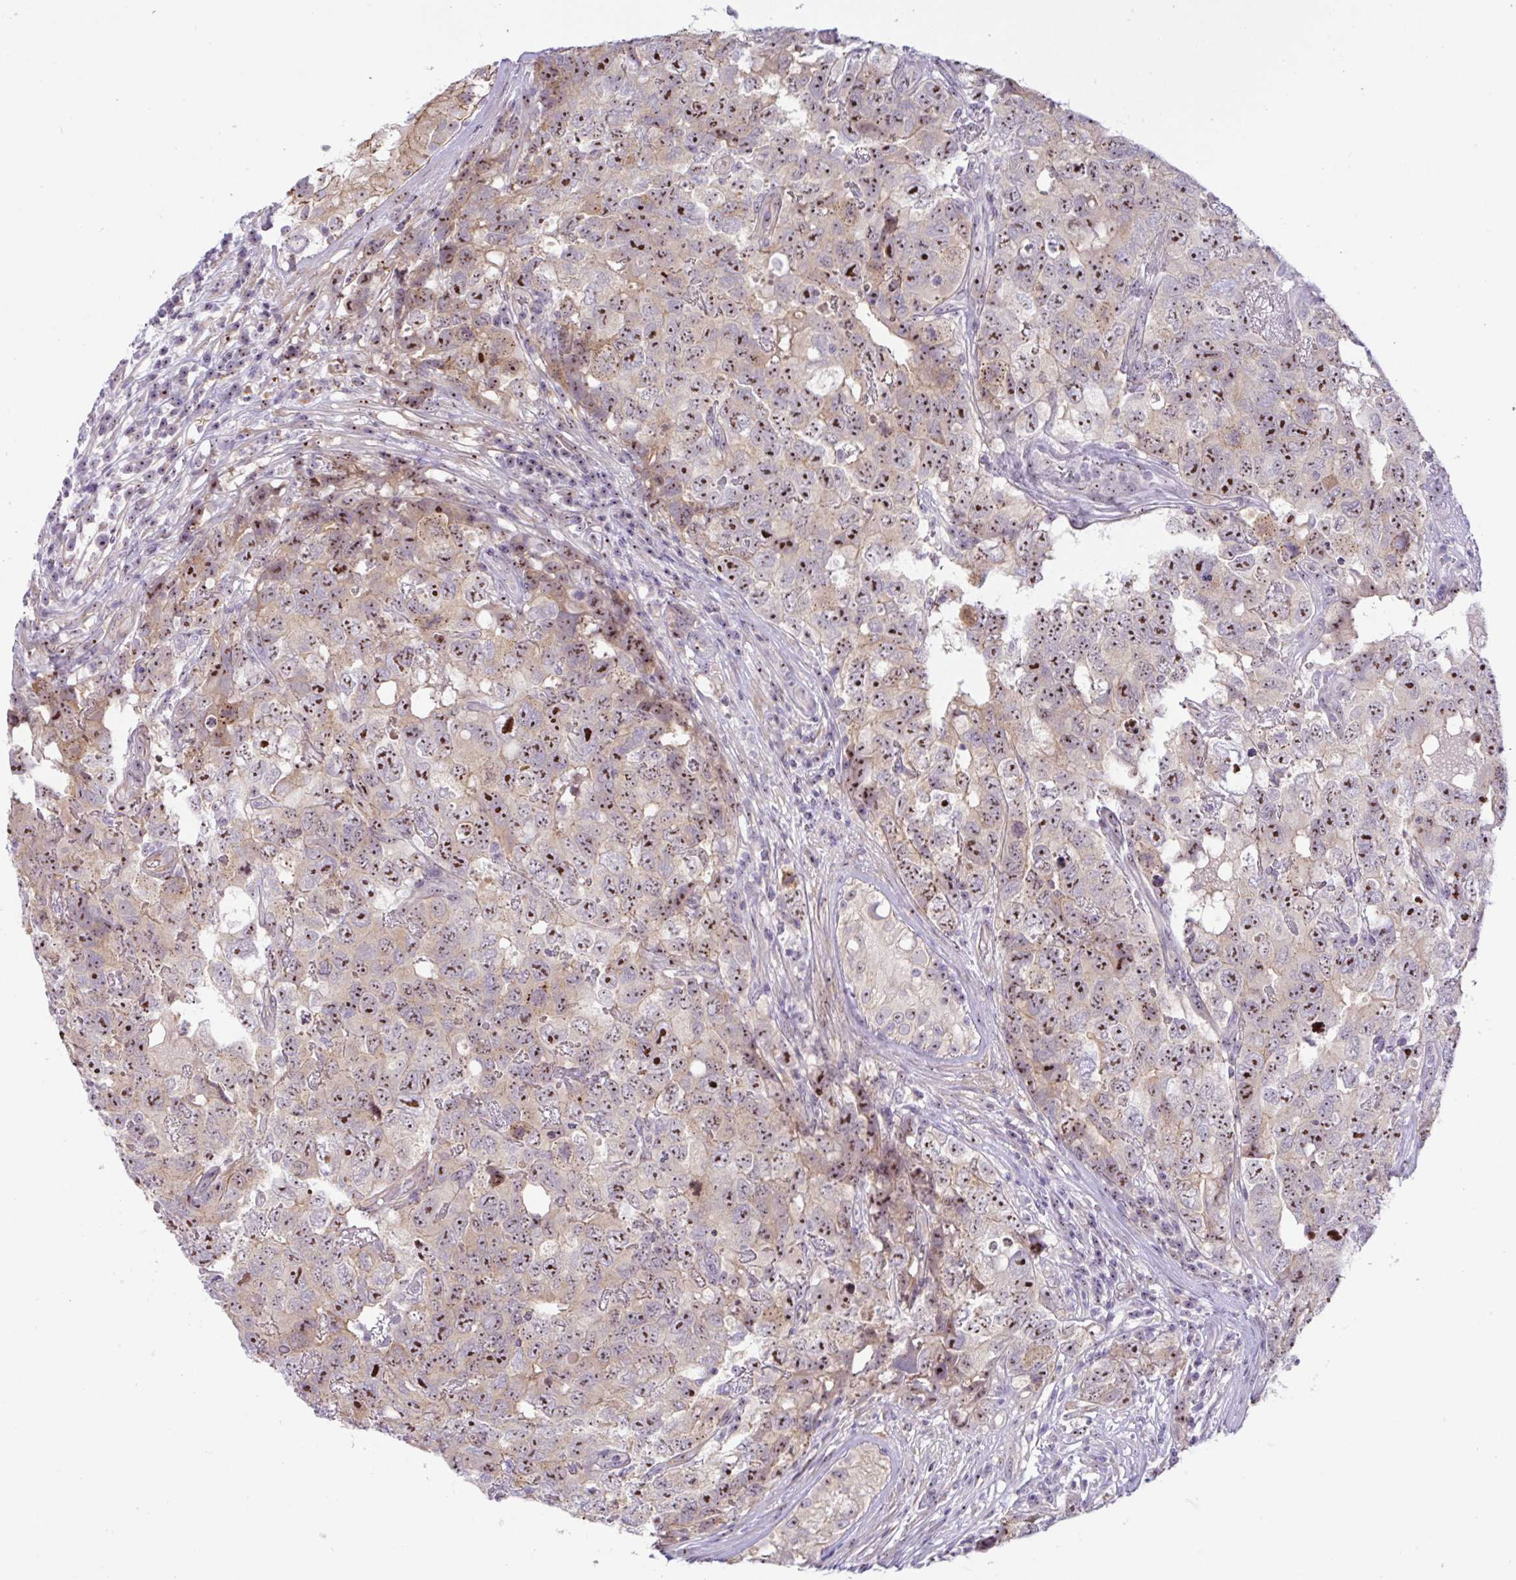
{"staining": {"intensity": "strong", "quantity": "25%-75%", "location": "nuclear"}, "tissue": "testis cancer", "cell_type": "Tumor cells", "image_type": "cancer", "snomed": [{"axis": "morphology", "description": "Carcinoma, Embryonal, NOS"}, {"axis": "topography", "description": "Testis"}], "caption": "Immunohistochemical staining of testis cancer (embryonal carcinoma) exhibits high levels of strong nuclear protein positivity in about 25%-75% of tumor cells. The protein of interest is shown in brown color, while the nuclei are stained blue.", "gene": "MXRA8", "patient": {"sex": "male", "age": 22}}